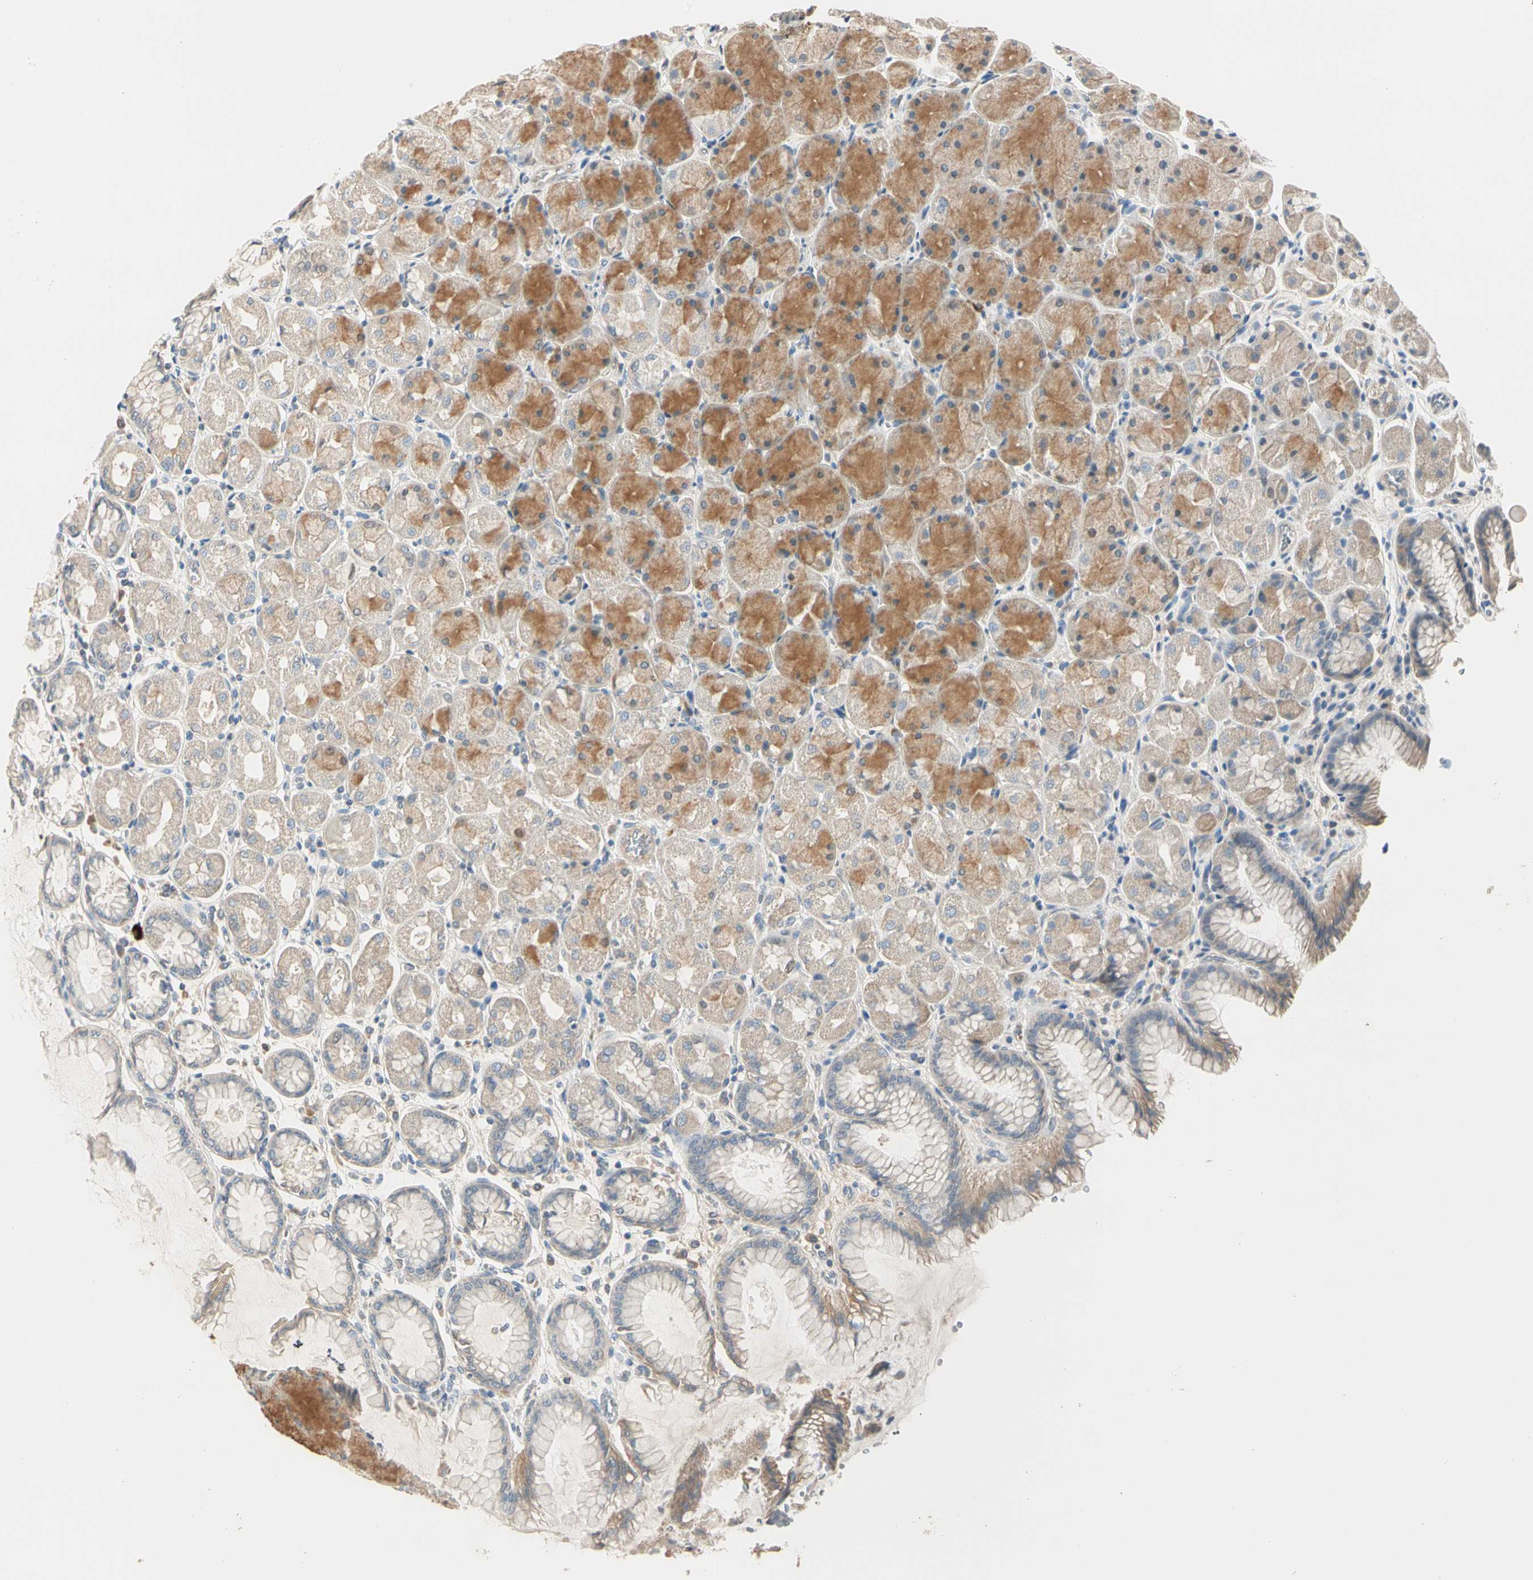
{"staining": {"intensity": "moderate", "quantity": "25%-75%", "location": "cytoplasmic/membranous"}, "tissue": "stomach", "cell_type": "Glandular cells", "image_type": "normal", "snomed": [{"axis": "morphology", "description": "Normal tissue, NOS"}, {"axis": "topography", "description": "Stomach, upper"}], "caption": "Glandular cells reveal moderate cytoplasmic/membranous expression in approximately 25%-75% of cells in normal stomach. The staining was performed using DAB (3,3'-diaminobenzidine), with brown indicating positive protein expression. Nuclei are stained blue with hematoxylin.", "gene": "GPR153", "patient": {"sex": "female", "age": 56}}